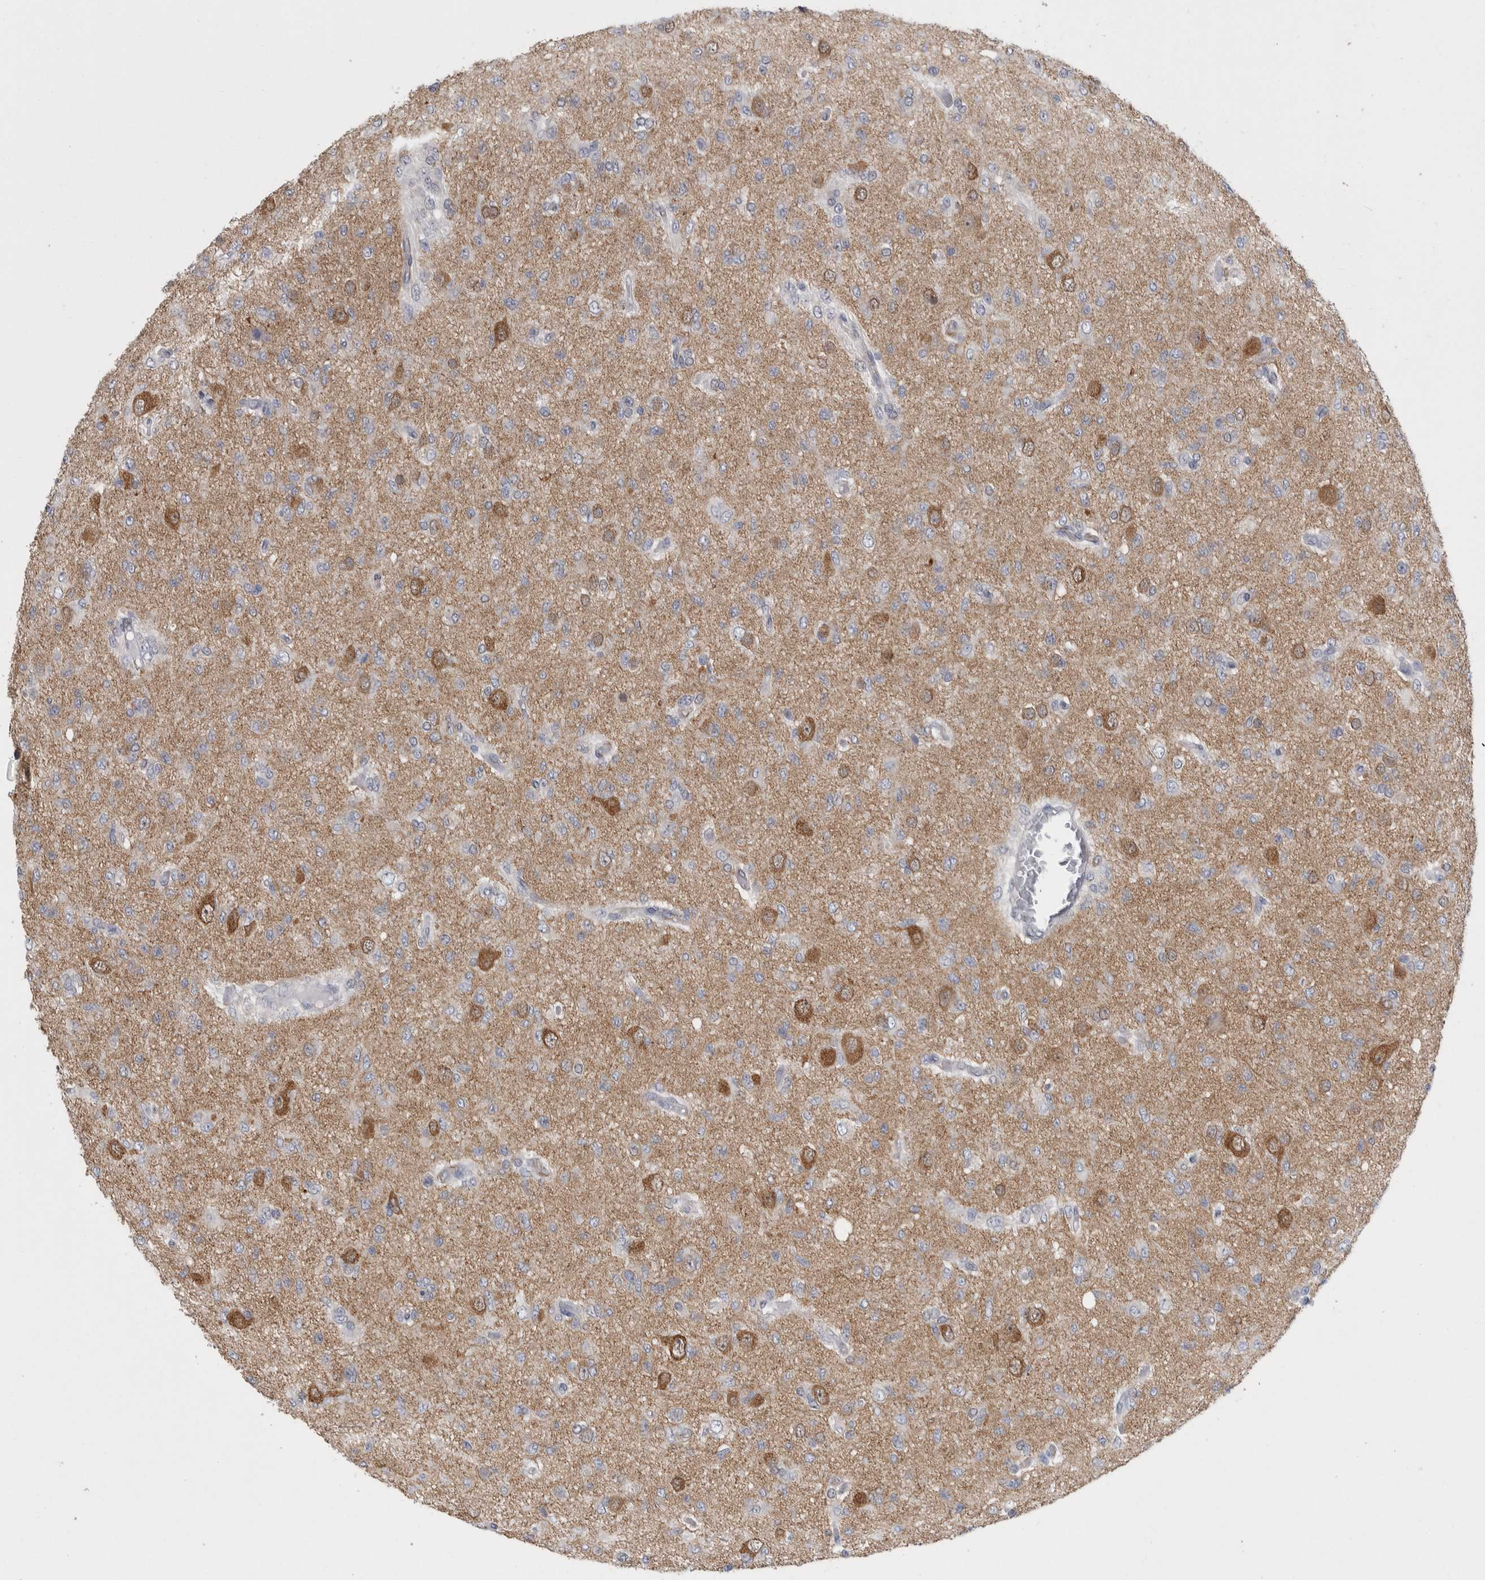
{"staining": {"intensity": "negative", "quantity": "none", "location": "none"}, "tissue": "glioma", "cell_type": "Tumor cells", "image_type": "cancer", "snomed": [{"axis": "morphology", "description": "Glioma, malignant, High grade"}, {"axis": "topography", "description": "Brain"}], "caption": "Immunohistochemistry (IHC) micrograph of human high-grade glioma (malignant) stained for a protein (brown), which shows no expression in tumor cells.", "gene": "ACOT7", "patient": {"sex": "female", "age": 59}}